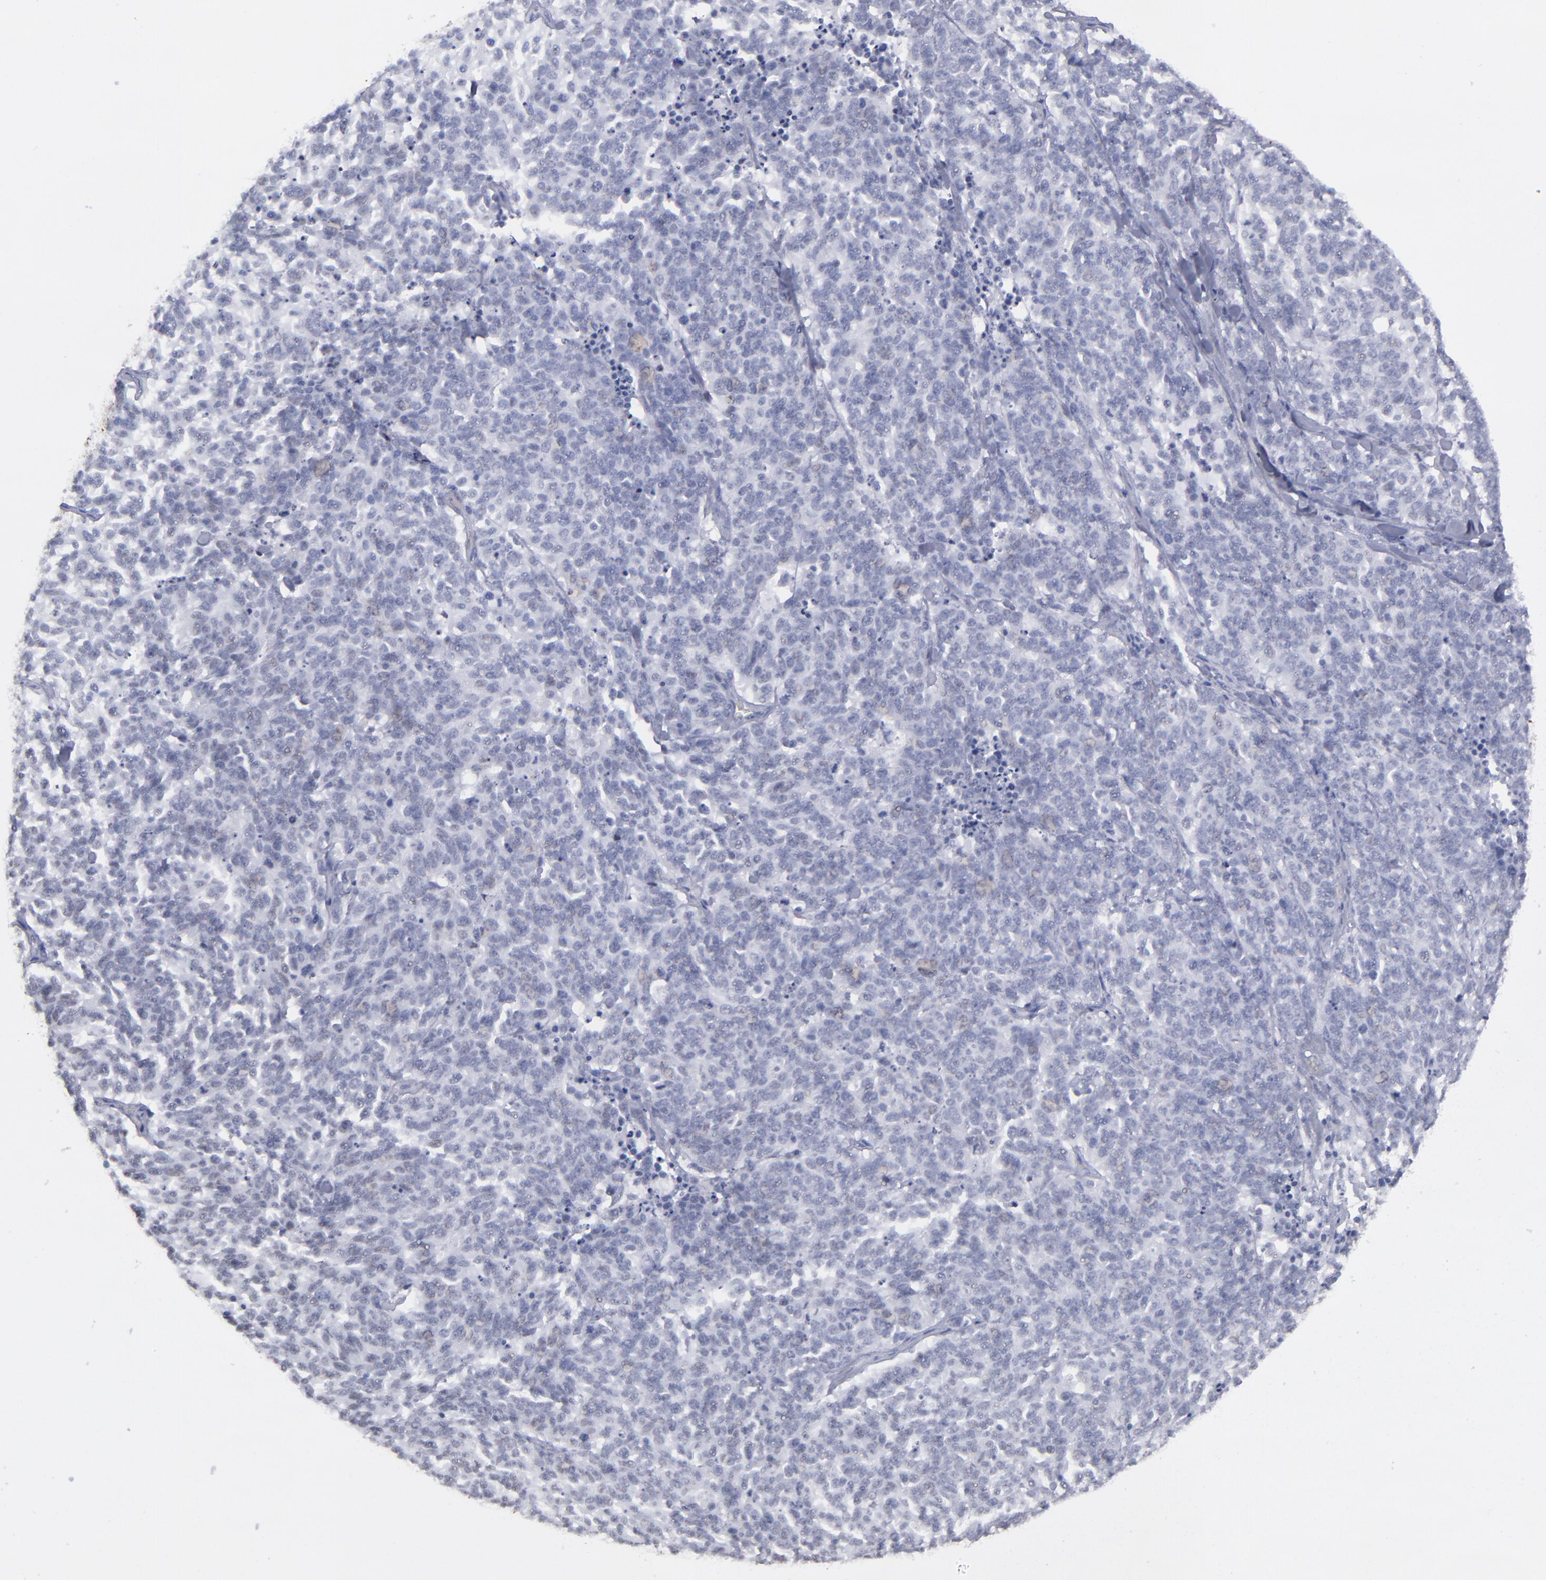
{"staining": {"intensity": "negative", "quantity": "none", "location": "none"}, "tissue": "lung cancer", "cell_type": "Tumor cells", "image_type": "cancer", "snomed": [{"axis": "morphology", "description": "Neoplasm, malignant, NOS"}, {"axis": "topography", "description": "Lung"}], "caption": "High power microscopy photomicrograph of an immunohistochemistry (IHC) micrograph of lung malignant neoplasm, revealing no significant positivity in tumor cells.", "gene": "ALDOB", "patient": {"sex": "female", "age": 58}}